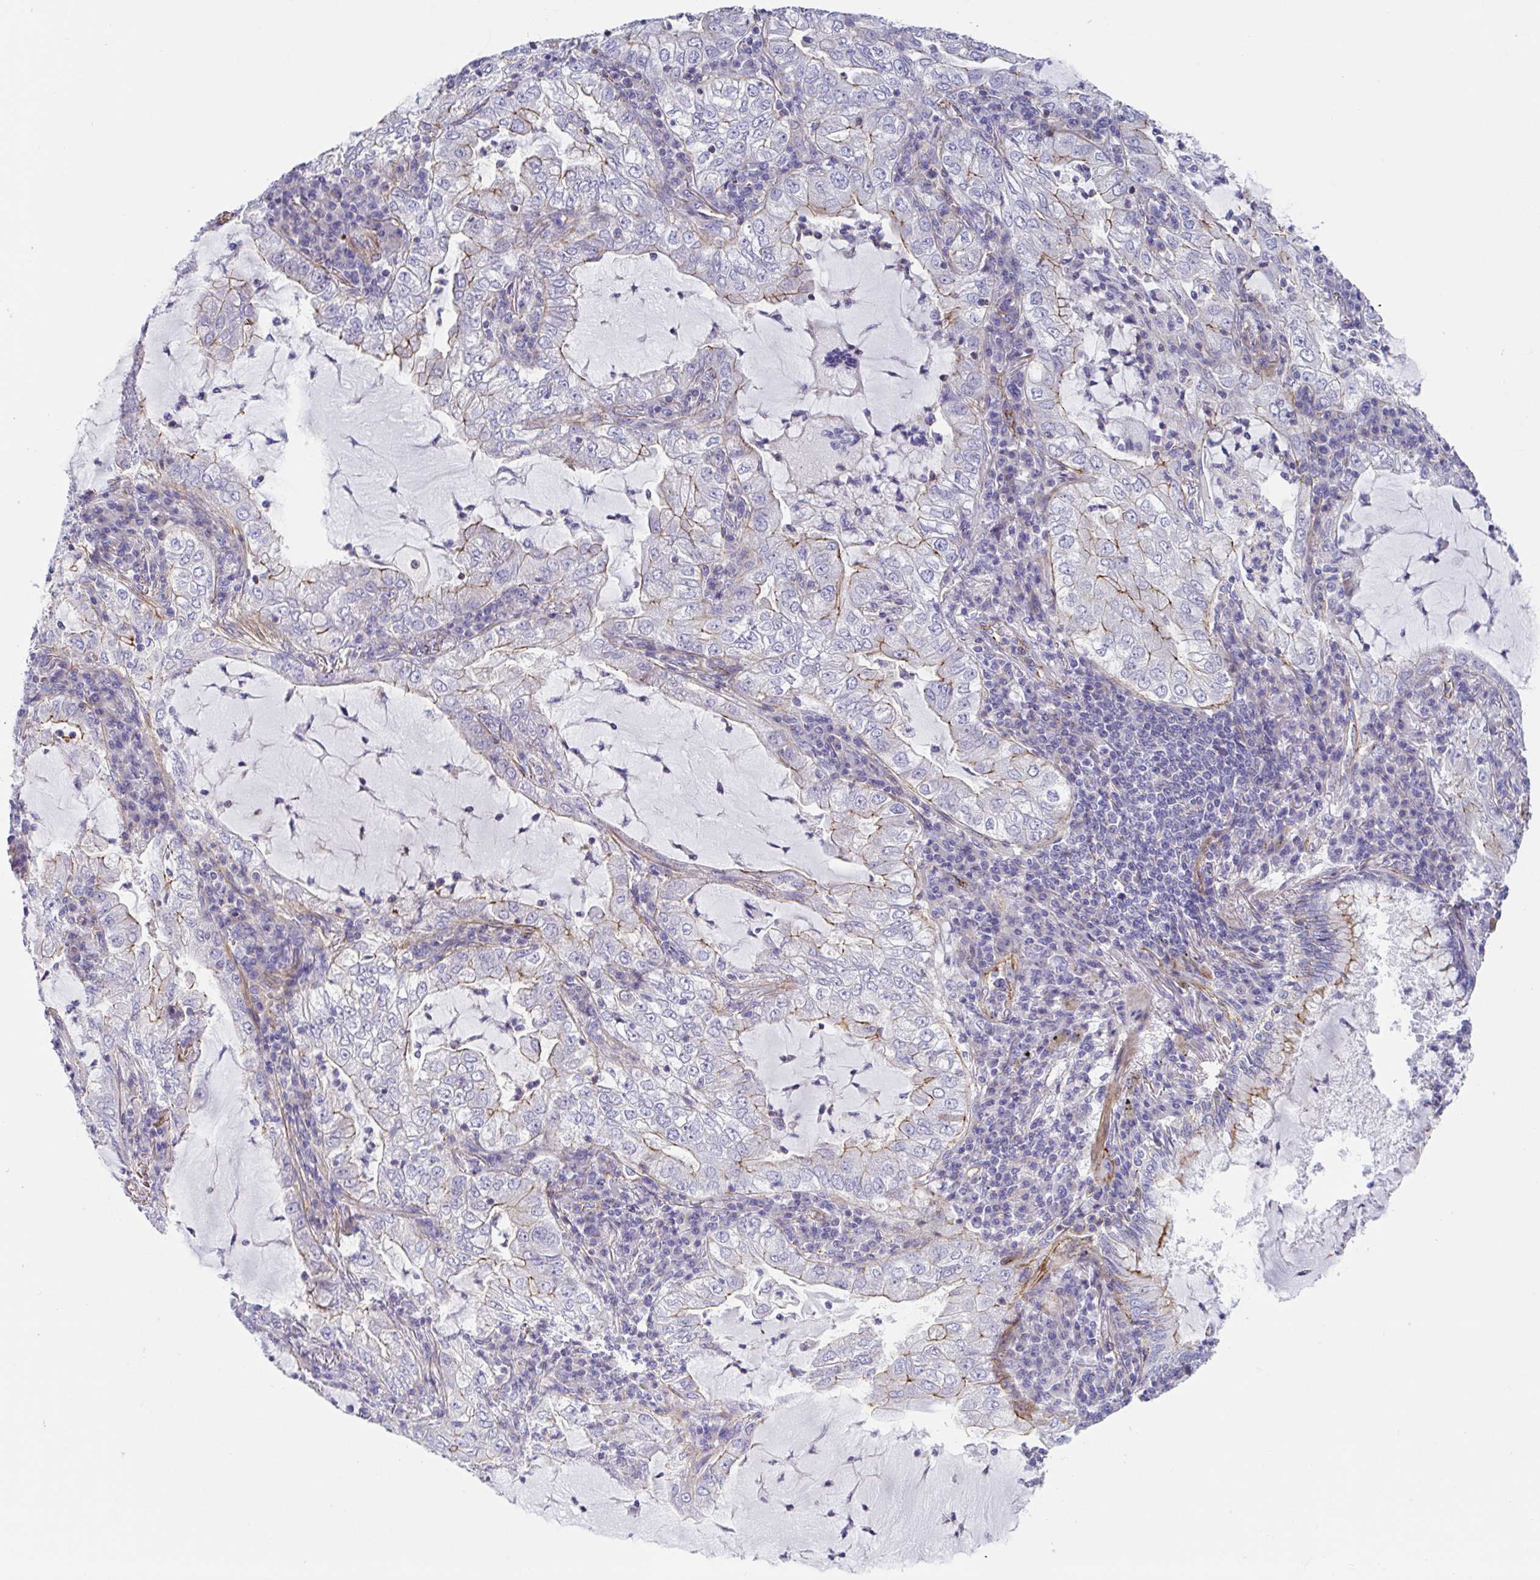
{"staining": {"intensity": "moderate", "quantity": "<25%", "location": "cytoplasmic/membranous"}, "tissue": "lung cancer", "cell_type": "Tumor cells", "image_type": "cancer", "snomed": [{"axis": "morphology", "description": "Adenocarcinoma, NOS"}, {"axis": "topography", "description": "Lung"}], "caption": "Human adenocarcinoma (lung) stained with a brown dye shows moderate cytoplasmic/membranous positive expression in approximately <25% of tumor cells.", "gene": "TRAM2", "patient": {"sex": "female", "age": 73}}